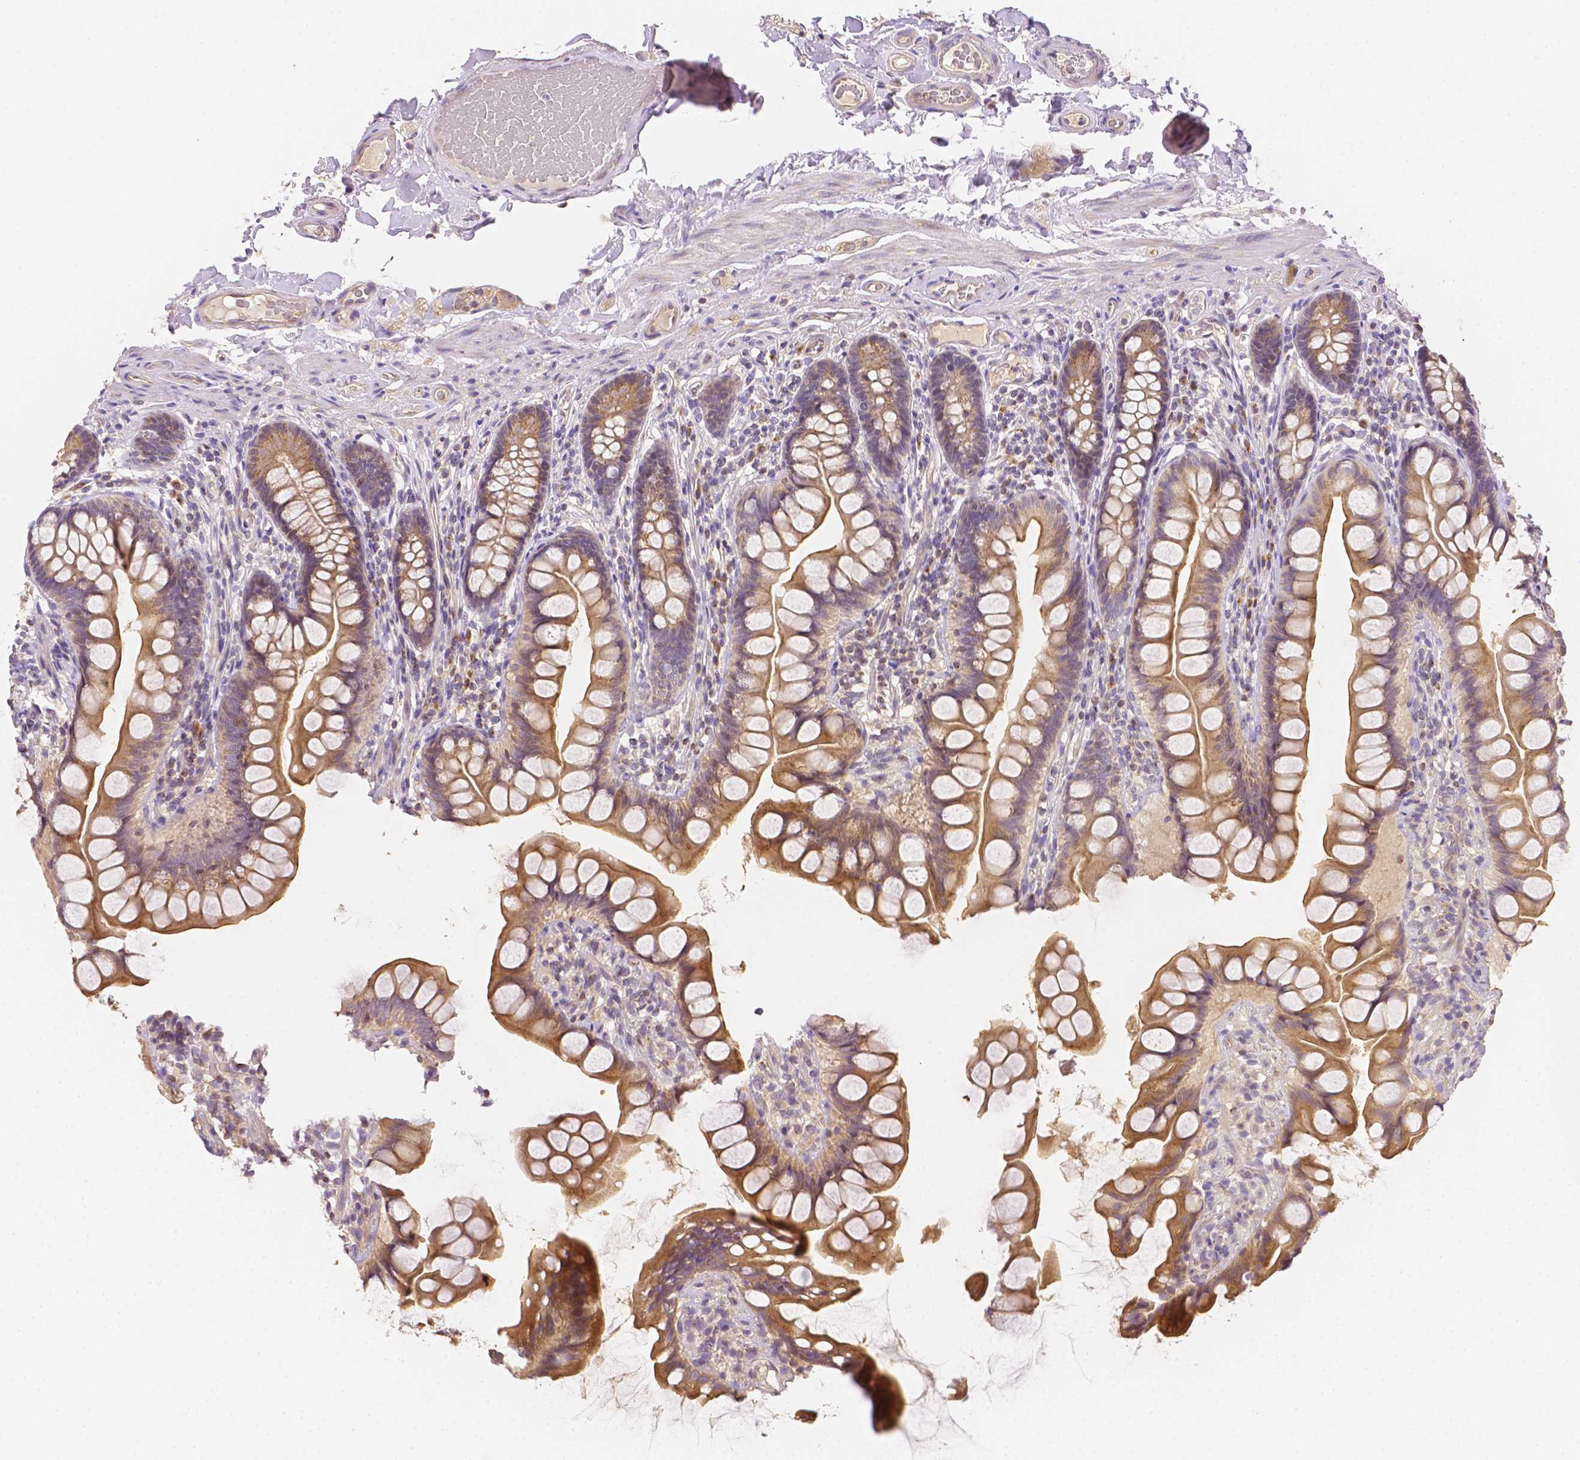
{"staining": {"intensity": "moderate", "quantity": ">75%", "location": "cytoplasmic/membranous"}, "tissue": "small intestine", "cell_type": "Glandular cells", "image_type": "normal", "snomed": [{"axis": "morphology", "description": "Normal tissue, NOS"}, {"axis": "topography", "description": "Small intestine"}], "caption": "Immunohistochemical staining of benign human small intestine demonstrates medium levels of moderate cytoplasmic/membranous positivity in approximately >75% of glandular cells. Immunohistochemistry stains the protein in brown and the nuclei are stained blue.", "gene": "C10orf67", "patient": {"sex": "male", "age": 70}}